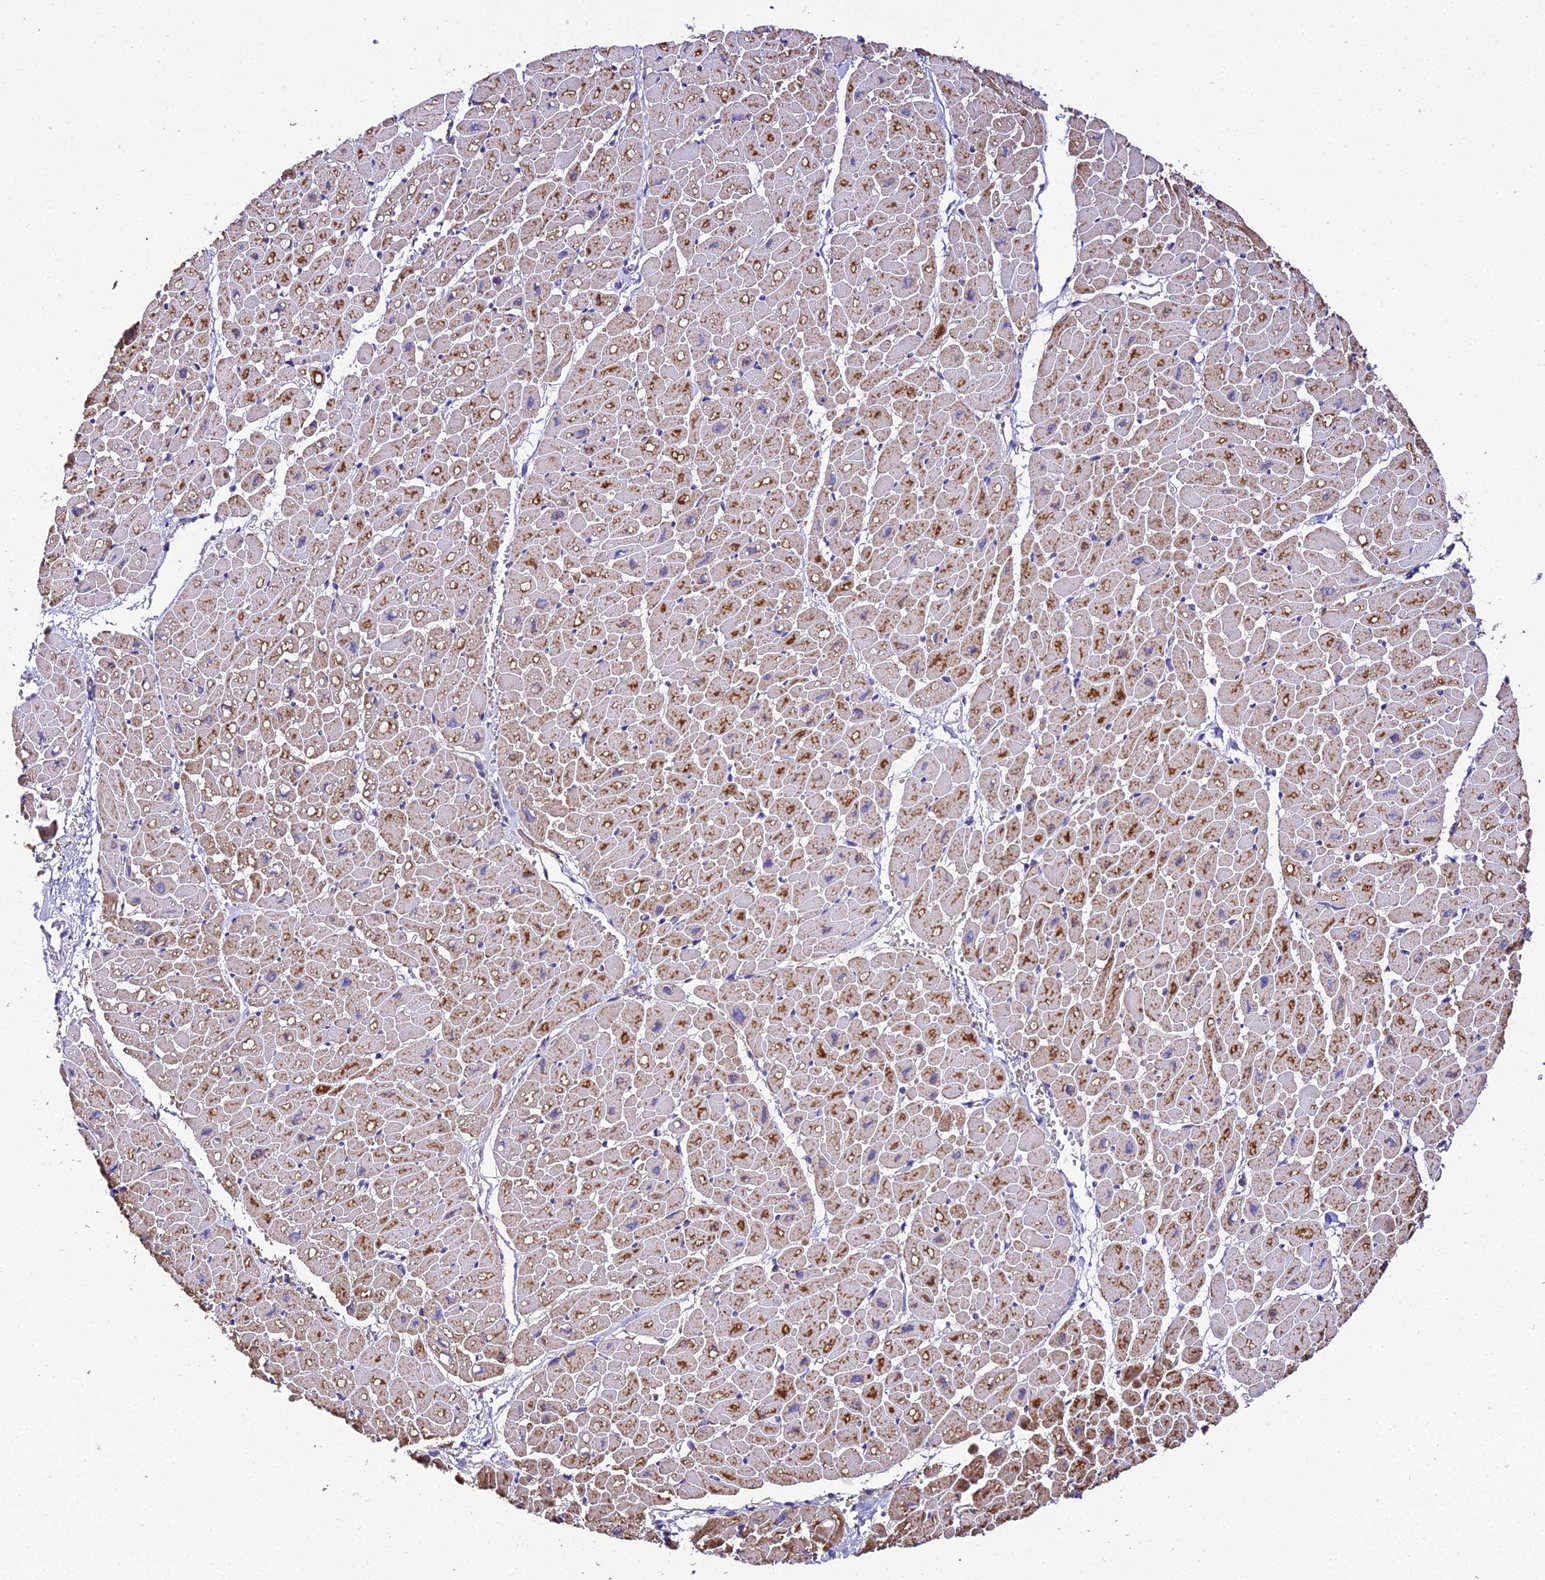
{"staining": {"intensity": "moderate", "quantity": ">75%", "location": "cytoplasmic/membranous"}, "tissue": "heart muscle", "cell_type": "Cardiomyocytes", "image_type": "normal", "snomed": [{"axis": "morphology", "description": "Normal tissue, NOS"}, {"axis": "topography", "description": "Heart"}], "caption": "DAB (3,3'-diaminobenzidine) immunohistochemical staining of unremarkable heart muscle displays moderate cytoplasmic/membranous protein expression in approximately >75% of cardiomyocytes.", "gene": "OCIAD1", "patient": {"sex": "male", "age": 45}}